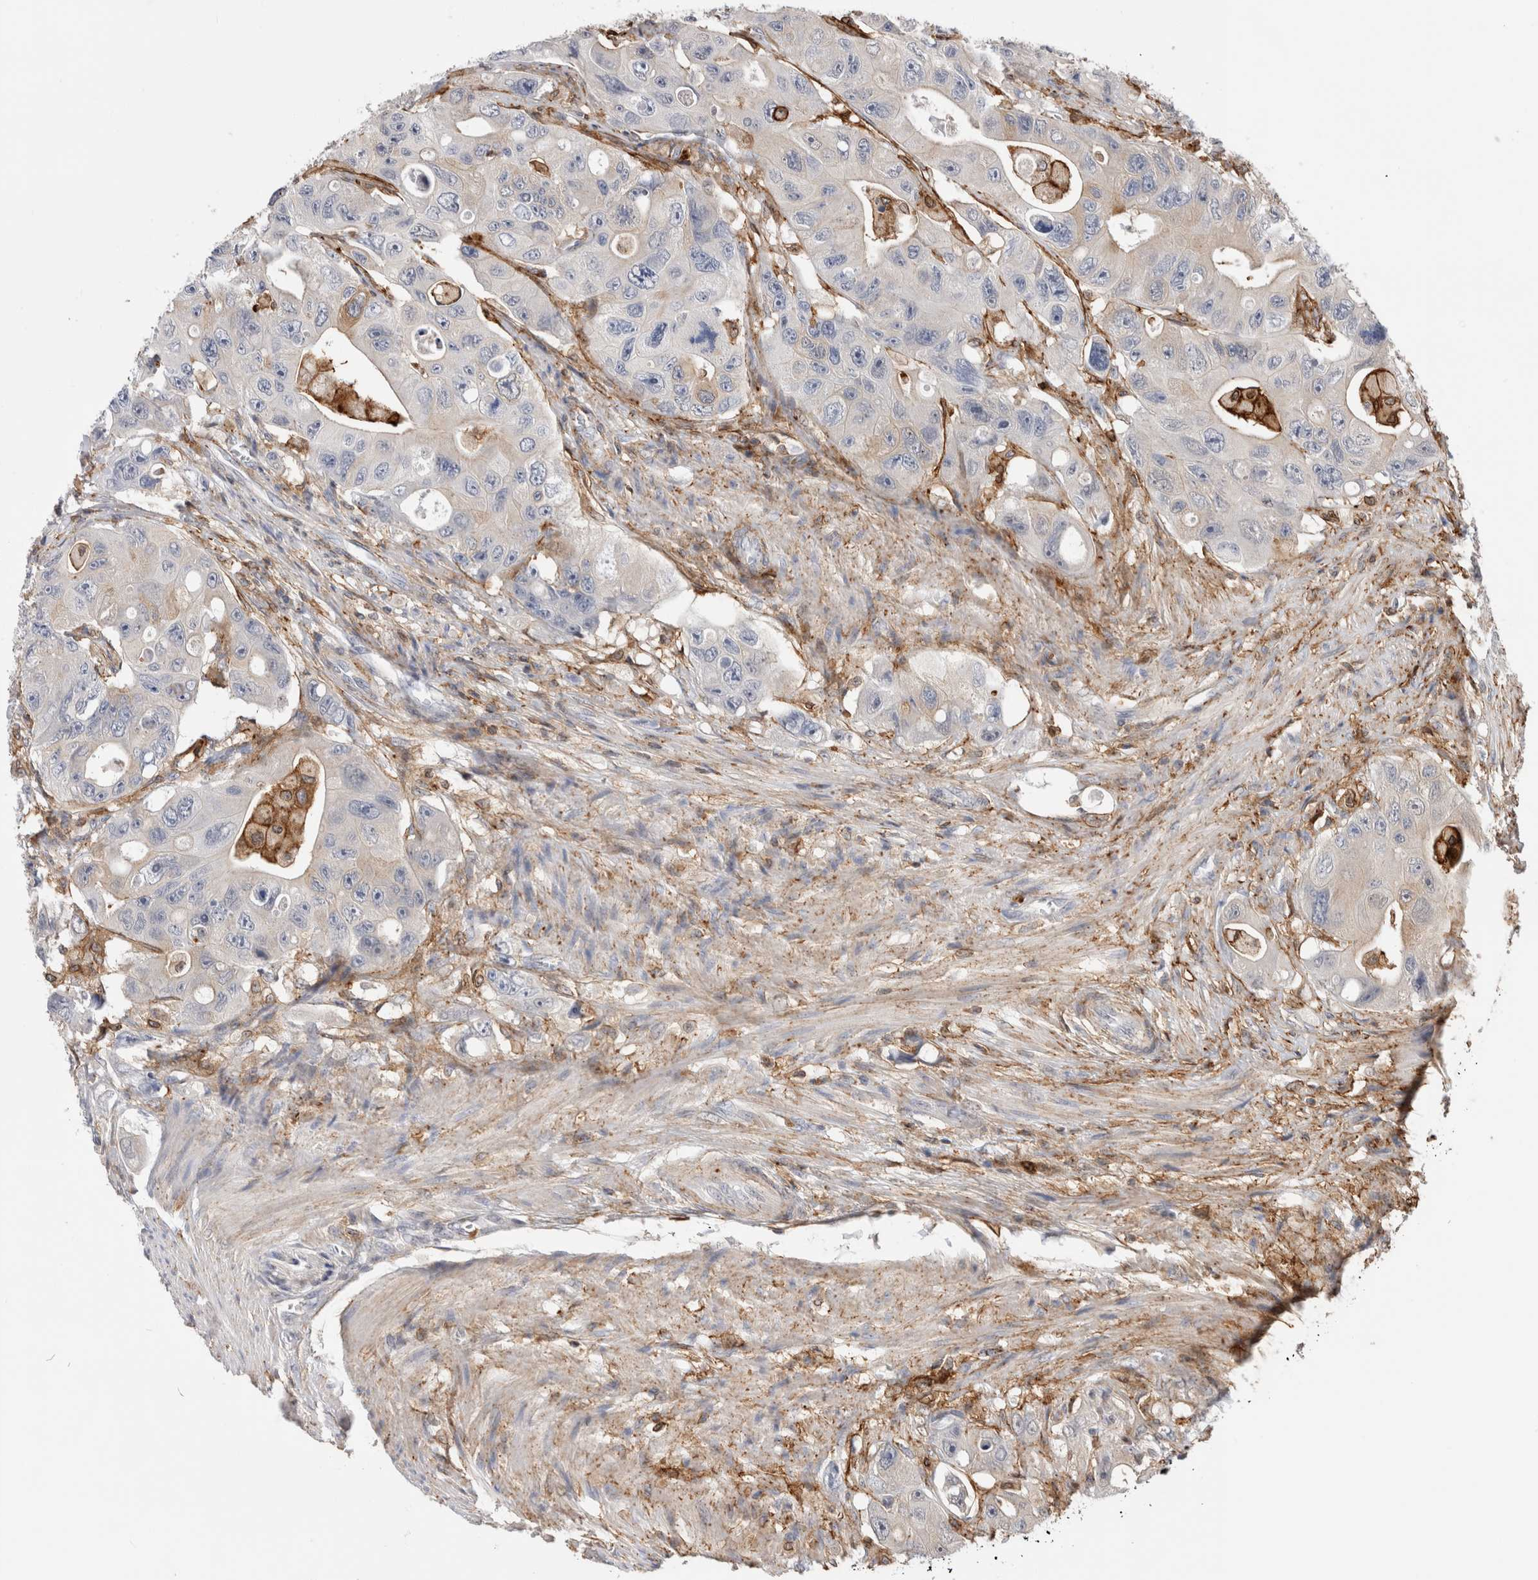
{"staining": {"intensity": "negative", "quantity": "none", "location": "none"}, "tissue": "colorectal cancer", "cell_type": "Tumor cells", "image_type": "cancer", "snomed": [{"axis": "morphology", "description": "Adenocarcinoma, NOS"}, {"axis": "topography", "description": "Colon"}], "caption": "Immunohistochemical staining of colorectal cancer (adenocarcinoma) reveals no significant positivity in tumor cells.", "gene": "CCDC88B", "patient": {"sex": "female", "age": 46}}